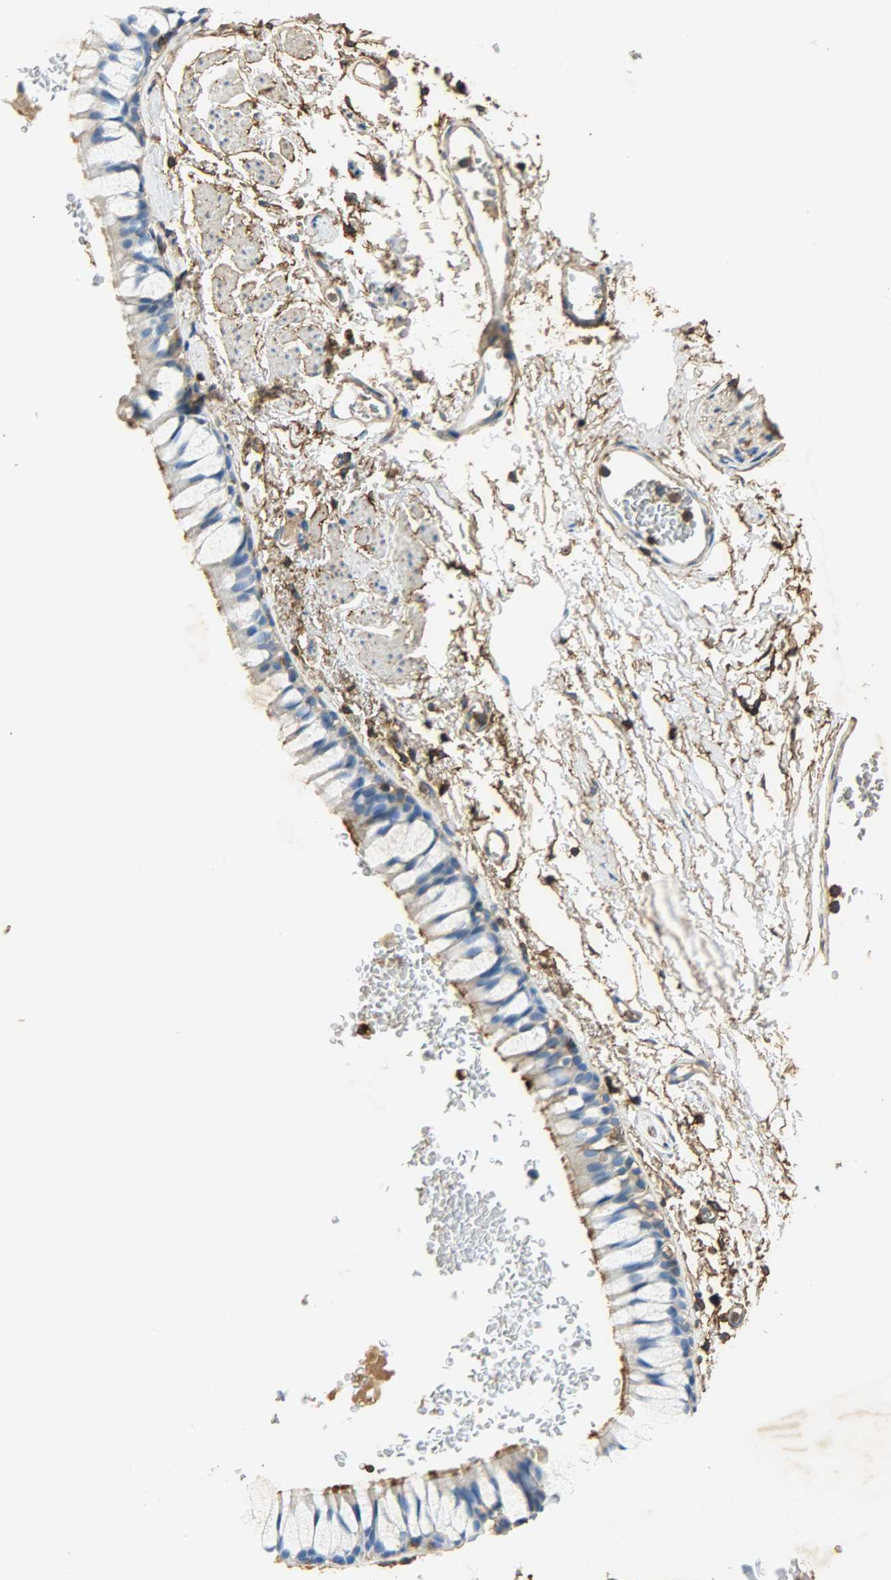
{"staining": {"intensity": "moderate", "quantity": "<25%", "location": "cytoplasmic/membranous,nuclear"}, "tissue": "bronchus", "cell_type": "Respiratory epithelial cells", "image_type": "normal", "snomed": [{"axis": "morphology", "description": "Normal tissue, NOS"}, {"axis": "topography", "description": "Bronchus"}], "caption": "Normal bronchus demonstrates moderate cytoplasmic/membranous,nuclear expression in about <25% of respiratory epithelial cells (DAB (3,3'-diaminobenzidine) IHC, brown staining for protein, blue staining for nuclei)..", "gene": "ANXA6", "patient": {"sex": "female", "age": 73}}